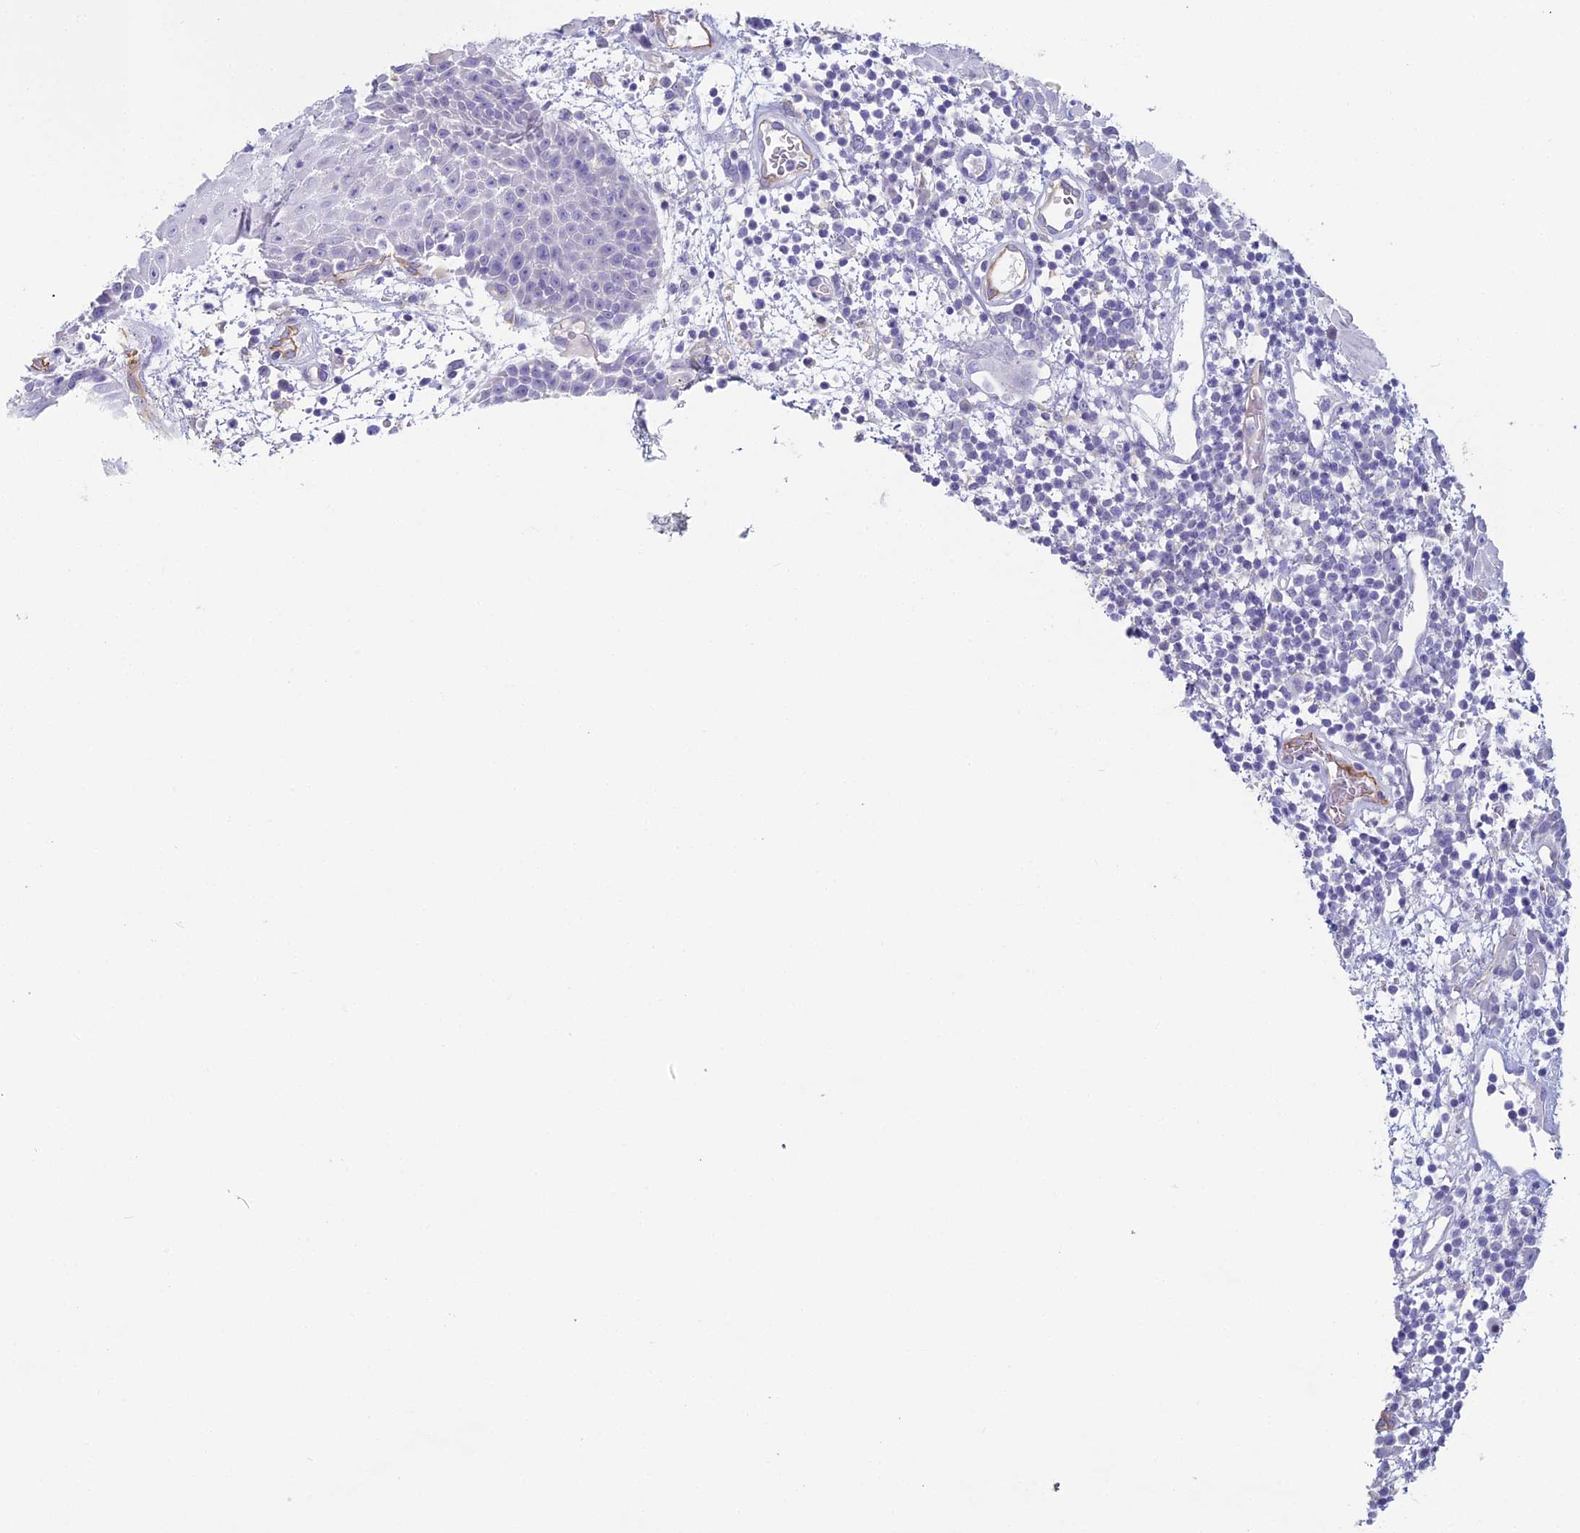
{"staining": {"intensity": "negative", "quantity": "none", "location": "none"}, "tissue": "oral mucosa", "cell_type": "Squamous epithelial cells", "image_type": "normal", "snomed": [{"axis": "morphology", "description": "Normal tissue, NOS"}, {"axis": "topography", "description": "Skeletal muscle"}, {"axis": "topography", "description": "Oral tissue"}, {"axis": "topography", "description": "Salivary gland"}, {"axis": "topography", "description": "Peripheral nerve tissue"}], "caption": "IHC micrograph of normal human oral mucosa stained for a protein (brown), which exhibits no expression in squamous epithelial cells.", "gene": "ACE", "patient": {"sex": "male", "age": 54}}